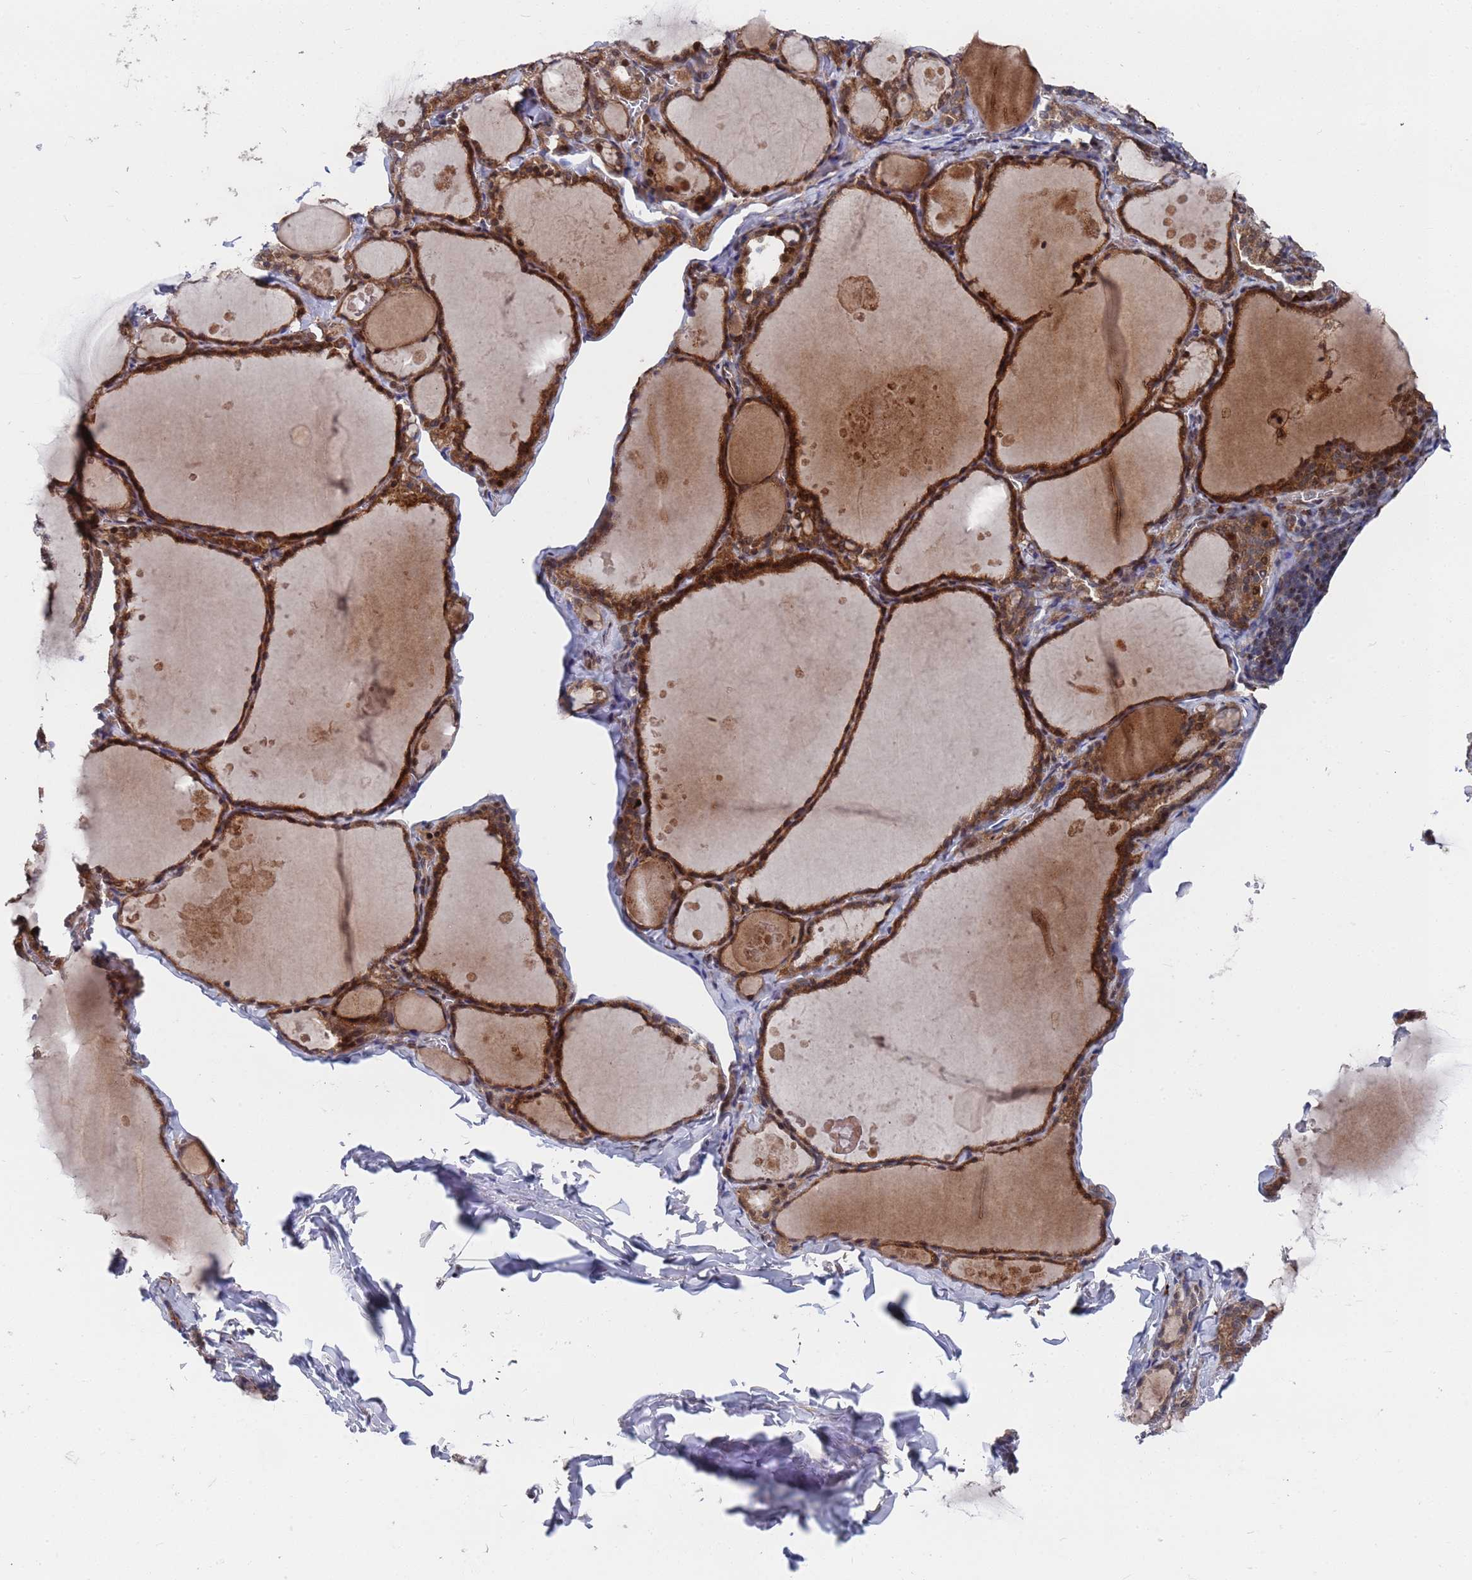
{"staining": {"intensity": "strong", "quantity": ">75%", "location": "cytoplasmic/membranous,nuclear"}, "tissue": "thyroid gland", "cell_type": "Glandular cells", "image_type": "normal", "snomed": [{"axis": "morphology", "description": "Normal tissue, NOS"}, {"axis": "topography", "description": "Thyroid gland"}], "caption": "A micrograph of thyroid gland stained for a protein exhibits strong cytoplasmic/membranous,nuclear brown staining in glandular cells. Immunohistochemistry stains the protein in brown and the nuclei are stained blue.", "gene": "TMBIM6", "patient": {"sex": "male", "age": 56}}